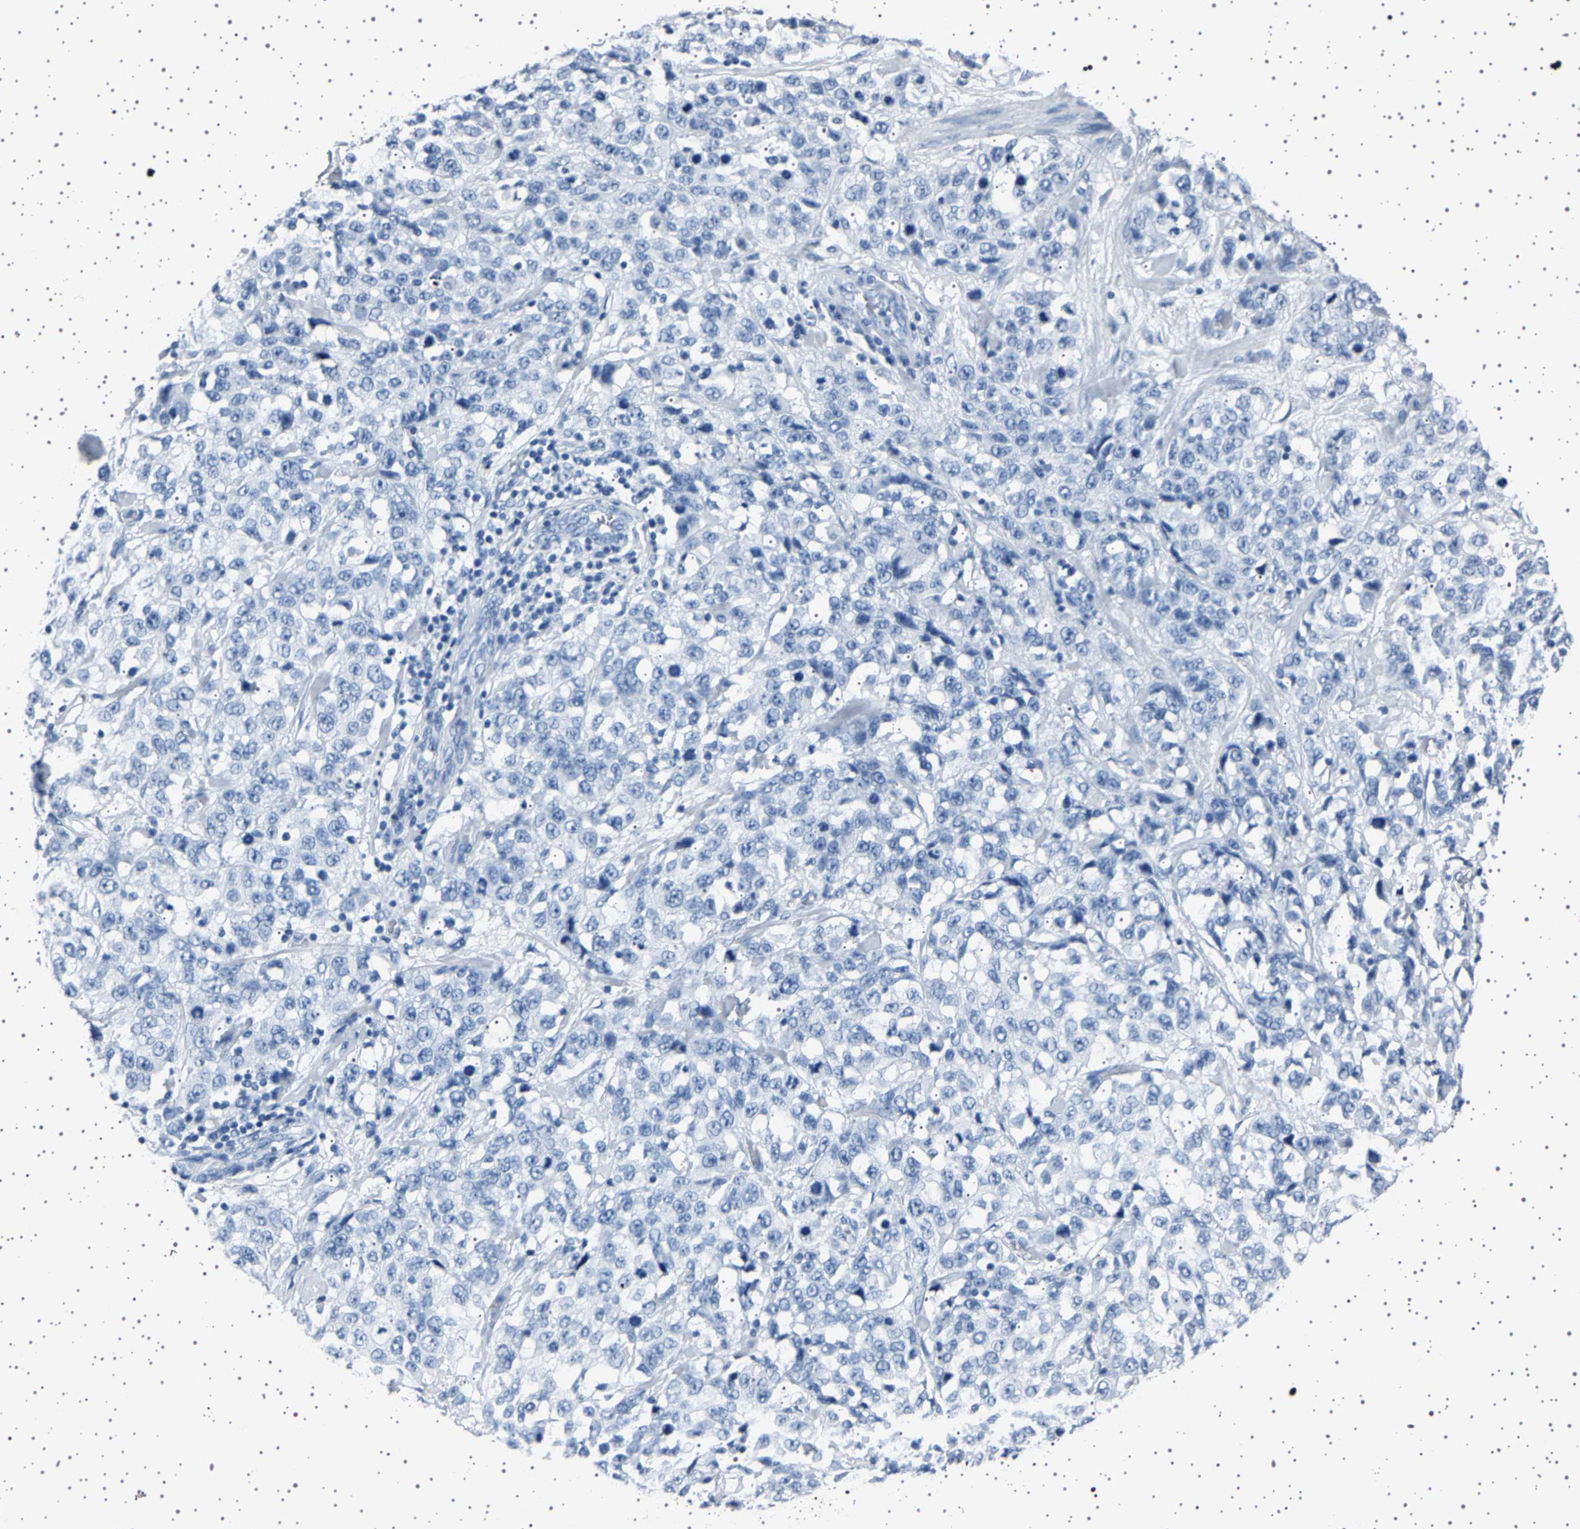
{"staining": {"intensity": "negative", "quantity": "none", "location": "none"}, "tissue": "stomach cancer", "cell_type": "Tumor cells", "image_type": "cancer", "snomed": [{"axis": "morphology", "description": "Normal tissue, NOS"}, {"axis": "morphology", "description": "Adenocarcinoma, NOS"}, {"axis": "topography", "description": "Stomach"}], "caption": "The micrograph demonstrates no significant positivity in tumor cells of adenocarcinoma (stomach).", "gene": "TFF3", "patient": {"sex": "male", "age": 48}}